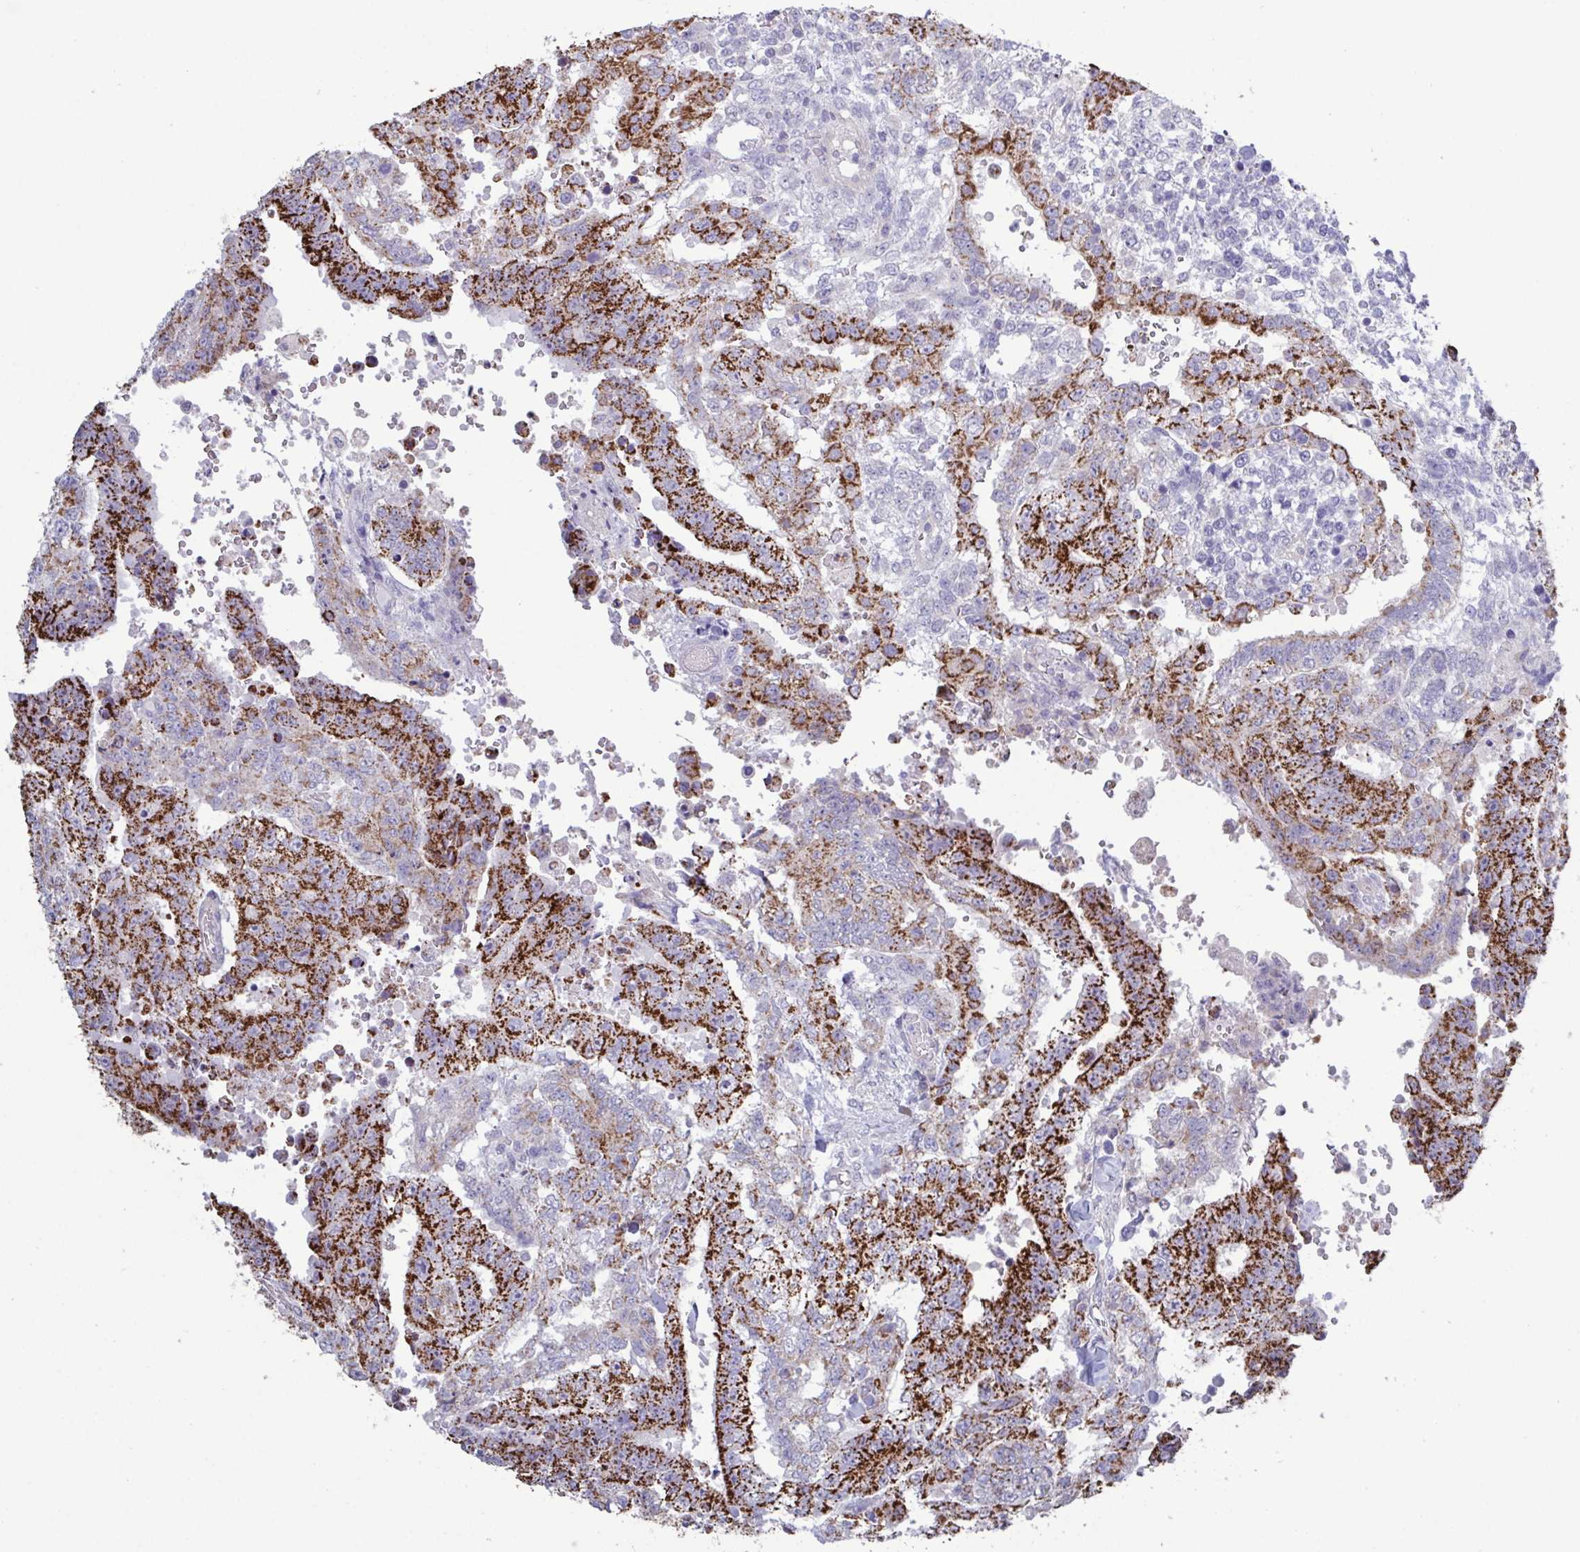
{"staining": {"intensity": "strong", "quantity": ">75%", "location": "cytoplasmic/membranous"}, "tissue": "testis cancer", "cell_type": "Tumor cells", "image_type": "cancer", "snomed": [{"axis": "morphology", "description": "Carcinoma, Embryonal, NOS"}, {"axis": "topography", "description": "Testis"}], "caption": "Immunohistochemical staining of human embryonal carcinoma (testis) shows high levels of strong cytoplasmic/membranous protein positivity in approximately >75% of tumor cells.", "gene": "GLDC", "patient": {"sex": "male", "age": 24}}